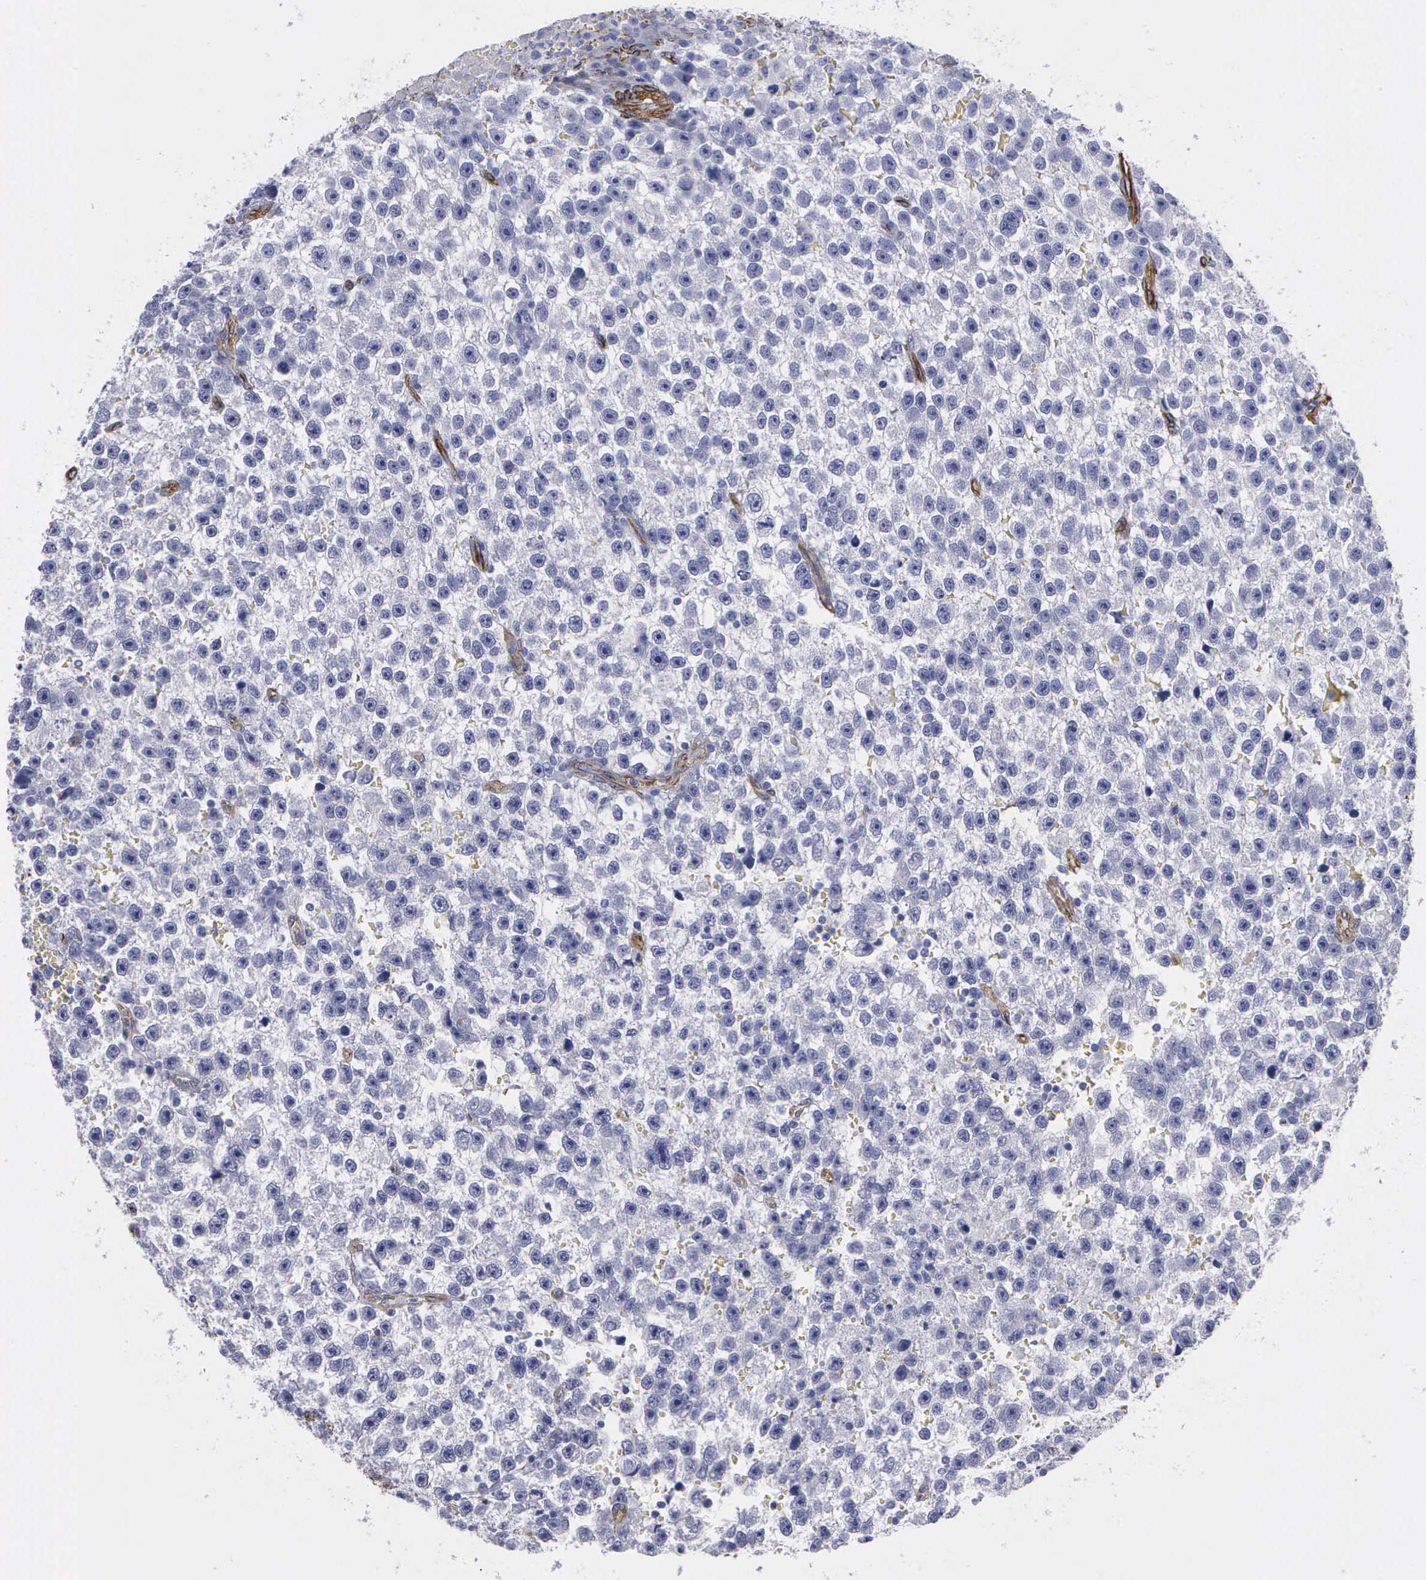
{"staining": {"intensity": "negative", "quantity": "none", "location": "none"}, "tissue": "testis cancer", "cell_type": "Tumor cells", "image_type": "cancer", "snomed": [{"axis": "morphology", "description": "Seminoma, NOS"}, {"axis": "topography", "description": "Testis"}], "caption": "High power microscopy photomicrograph of an immunohistochemistry (IHC) photomicrograph of testis seminoma, revealing no significant expression in tumor cells.", "gene": "MAGEB10", "patient": {"sex": "male", "age": 33}}